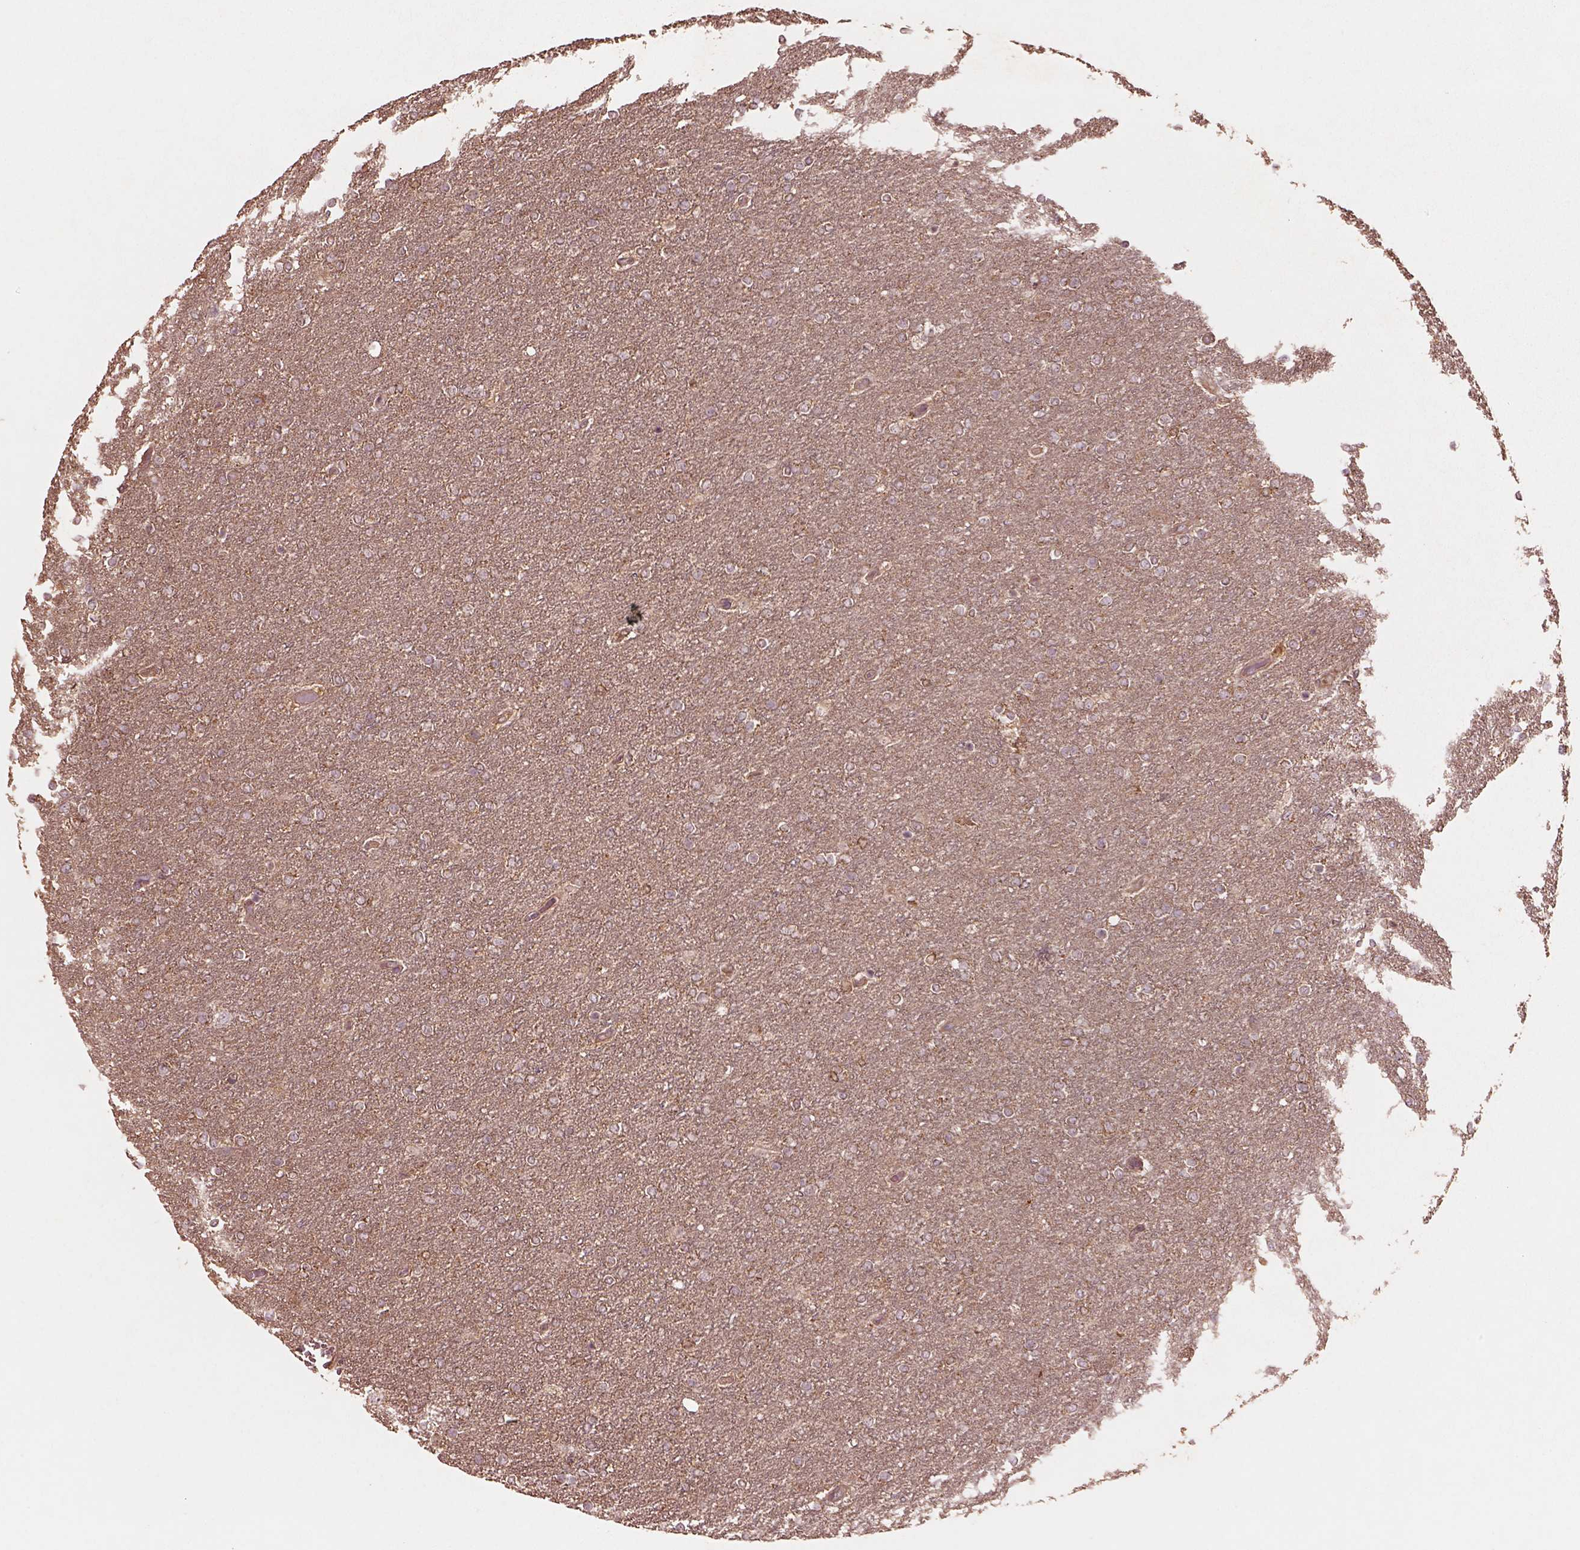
{"staining": {"intensity": "negative", "quantity": "none", "location": "none"}, "tissue": "glioma", "cell_type": "Tumor cells", "image_type": "cancer", "snomed": [{"axis": "morphology", "description": "Glioma, malignant, High grade"}, {"axis": "topography", "description": "Brain"}], "caption": "Tumor cells show no significant positivity in glioma.", "gene": "TRADD", "patient": {"sex": "female", "age": 61}}